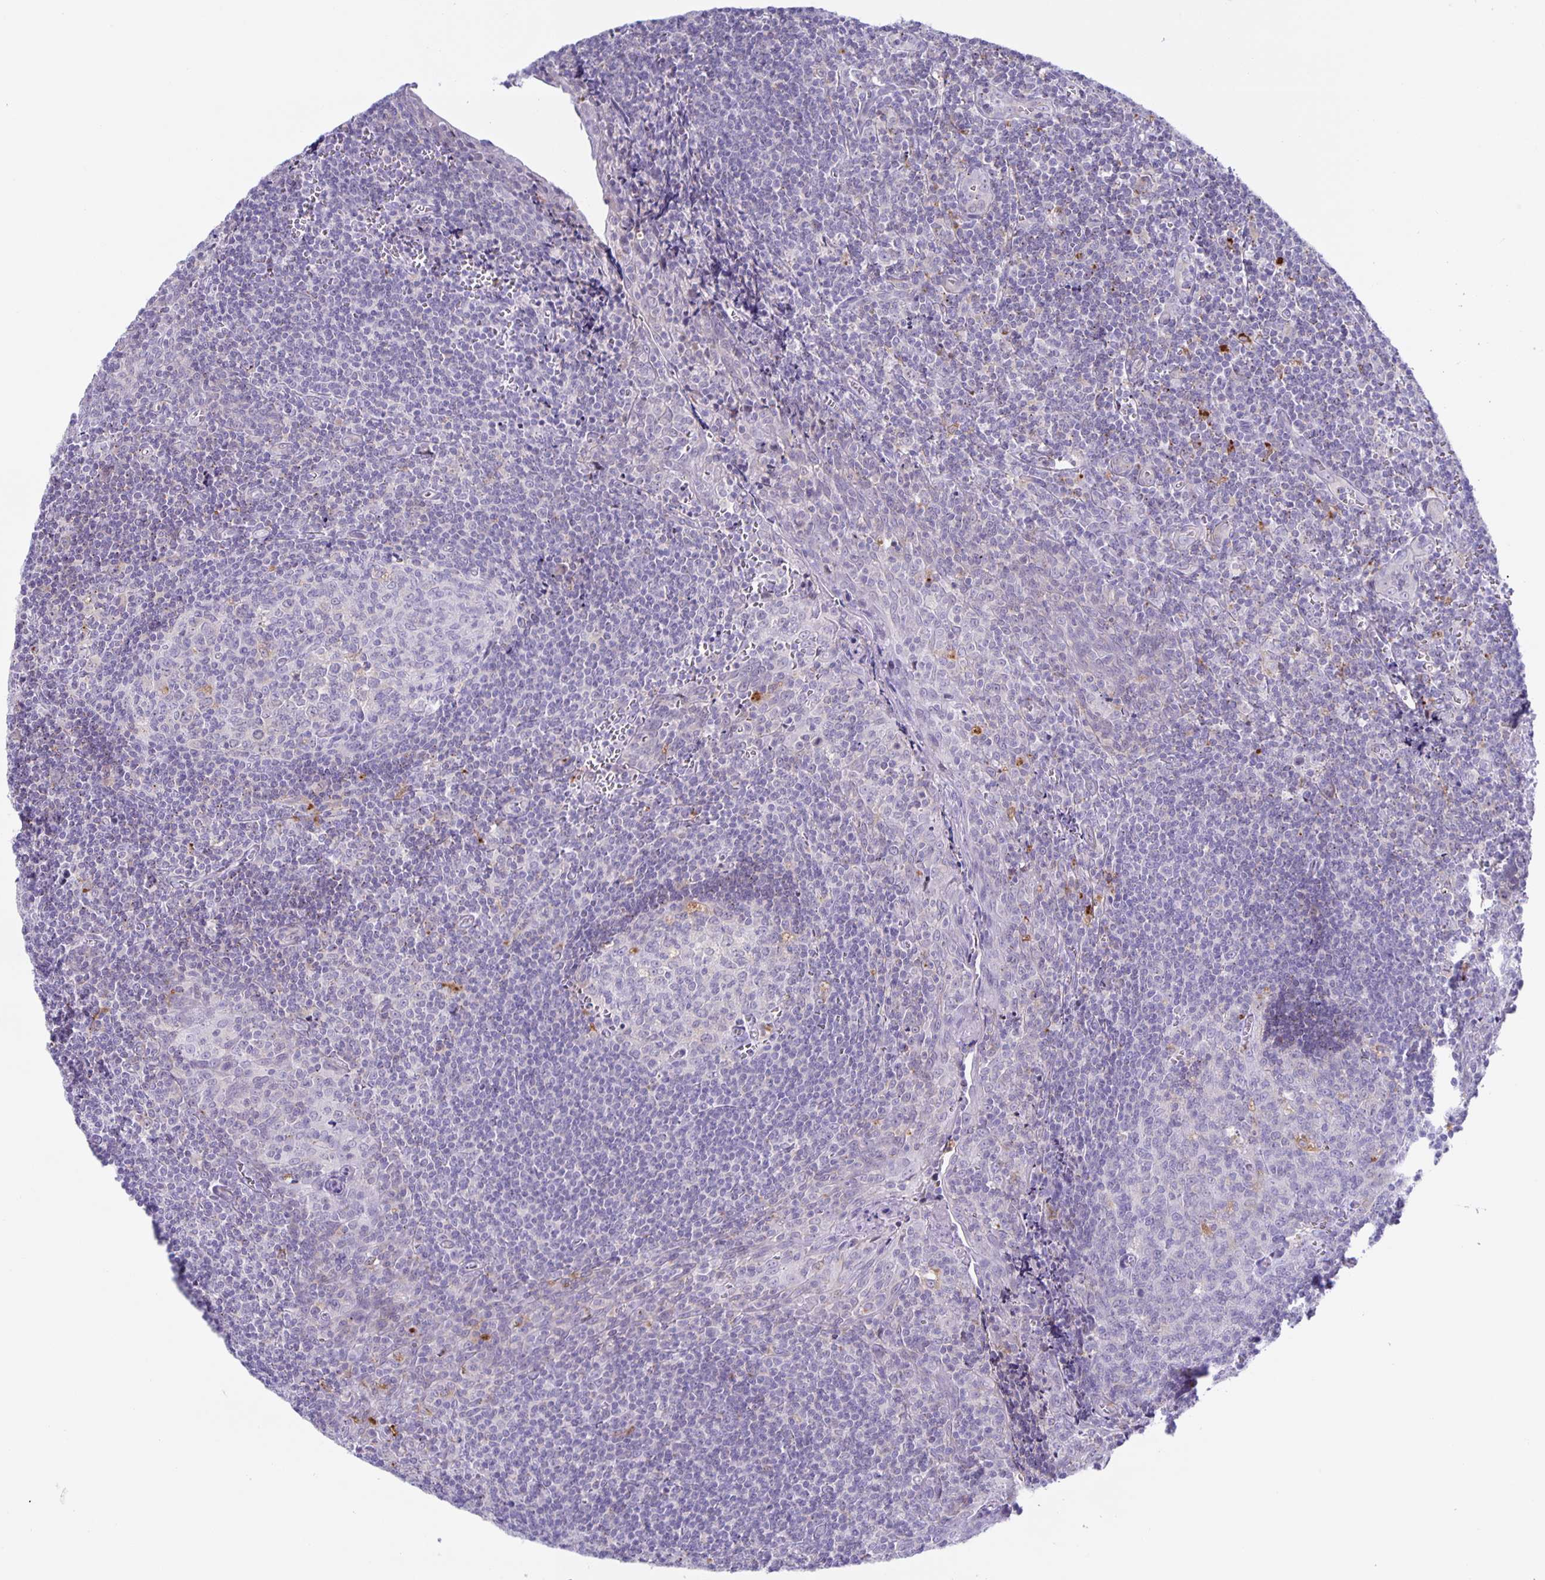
{"staining": {"intensity": "weak", "quantity": "<25%", "location": "cytoplasmic/membranous"}, "tissue": "tonsil", "cell_type": "Germinal center cells", "image_type": "normal", "snomed": [{"axis": "morphology", "description": "Normal tissue, NOS"}, {"axis": "morphology", "description": "Inflammation, NOS"}, {"axis": "topography", "description": "Tonsil"}], "caption": "The histopathology image exhibits no significant positivity in germinal center cells of tonsil.", "gene": "LIPA", "patient": {"sex": "female", "age": 31}}